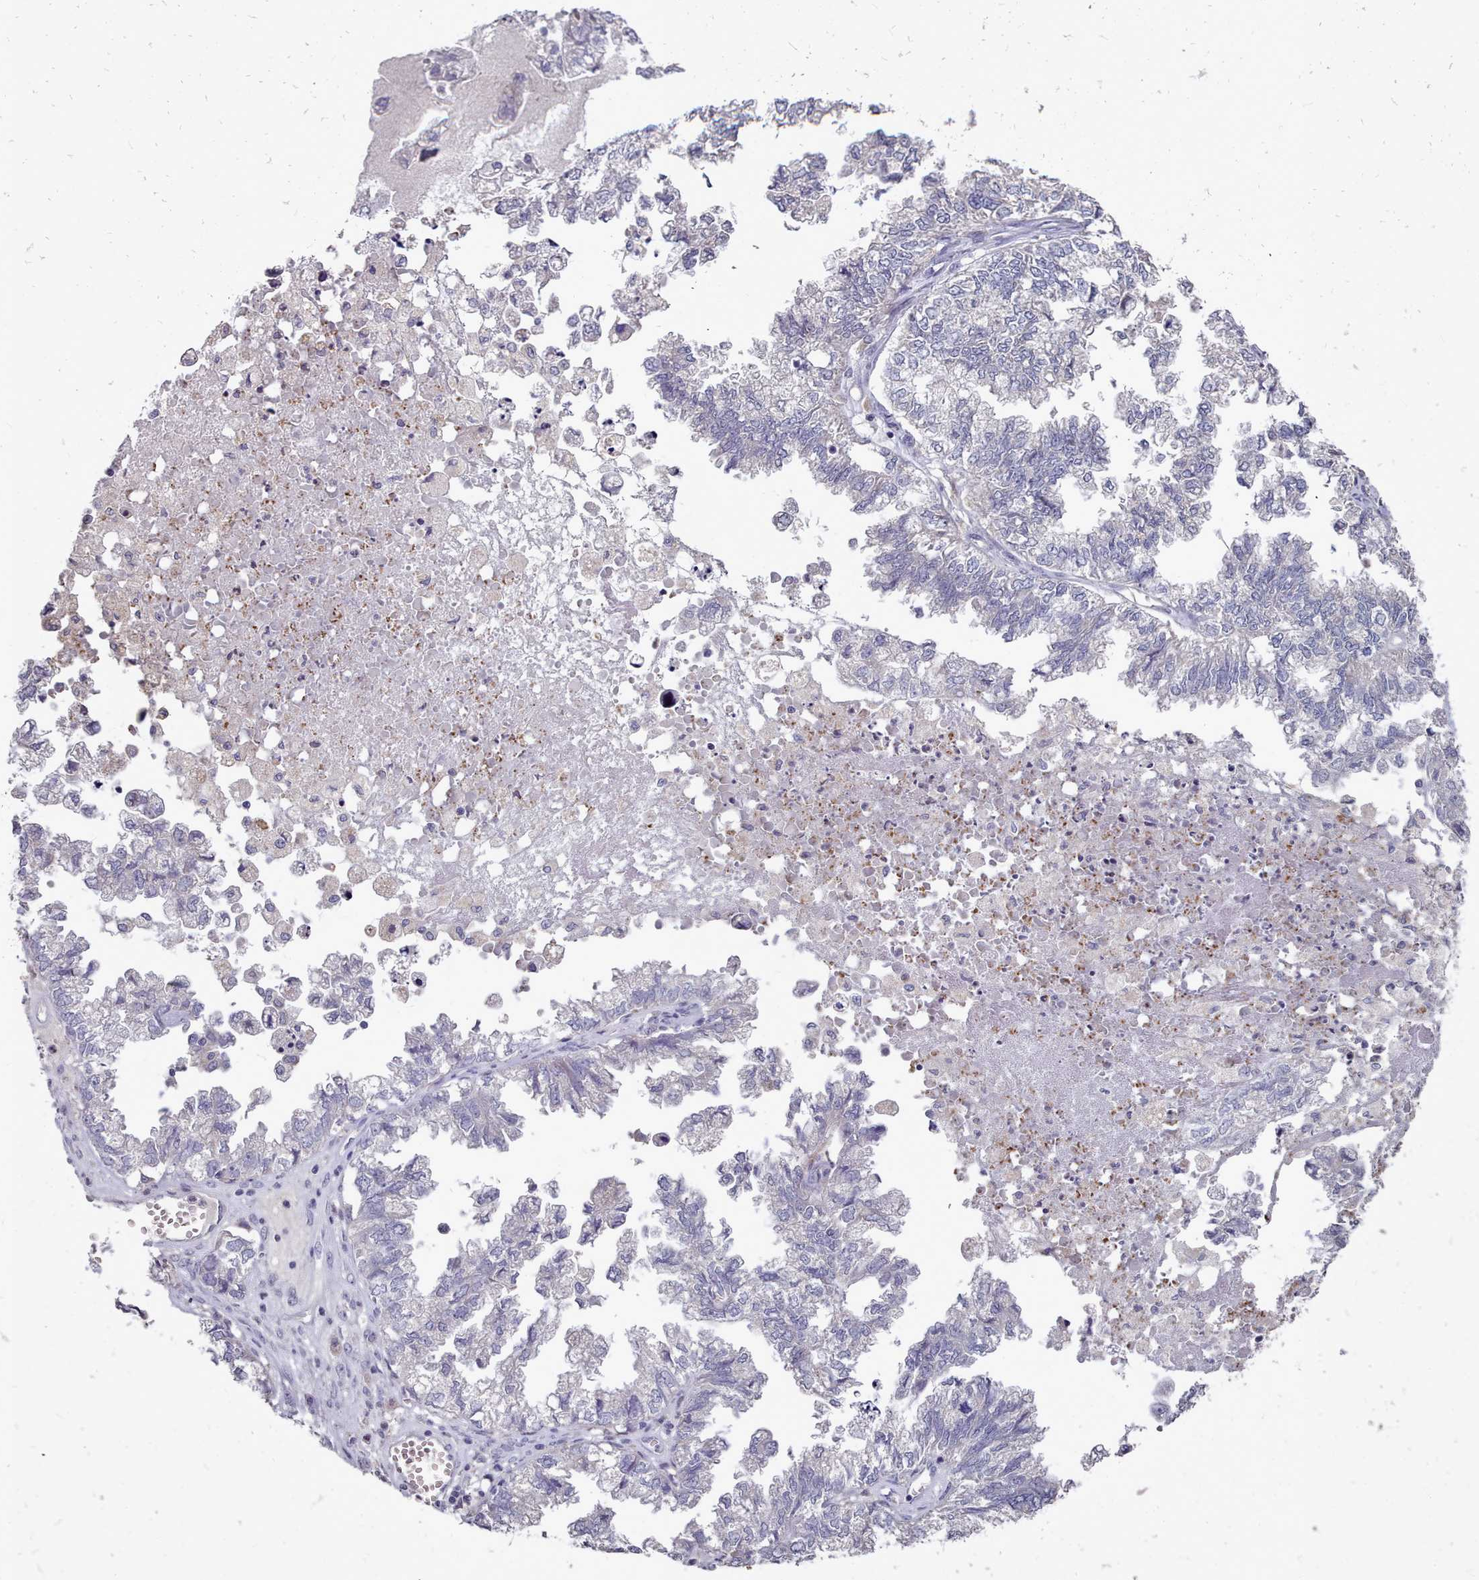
{"staining": {"intensity": "negative", "quantity": "none", "location": "none"}, "tissue": "ovarian cancer", "cell_type": "Tumor cells", "image_type": "cancer", "snomed": [{"axis": "morphology", "description": "Cystadenocarcinoma, mucinous, NOS"}, {"axis": "topography", "description": "Ovary"}], "caption": "There is no significant positivity in tumor cells of mucinous cystadenocarcinoma (ovarian). The staining is performed using DAB (3,3'-diaminobenzidine) brown chromogen with nuclei counter-stained in using hematoxylin.", "gene": "OTULINL", "patient": {"sex": "female", "age": 72}}